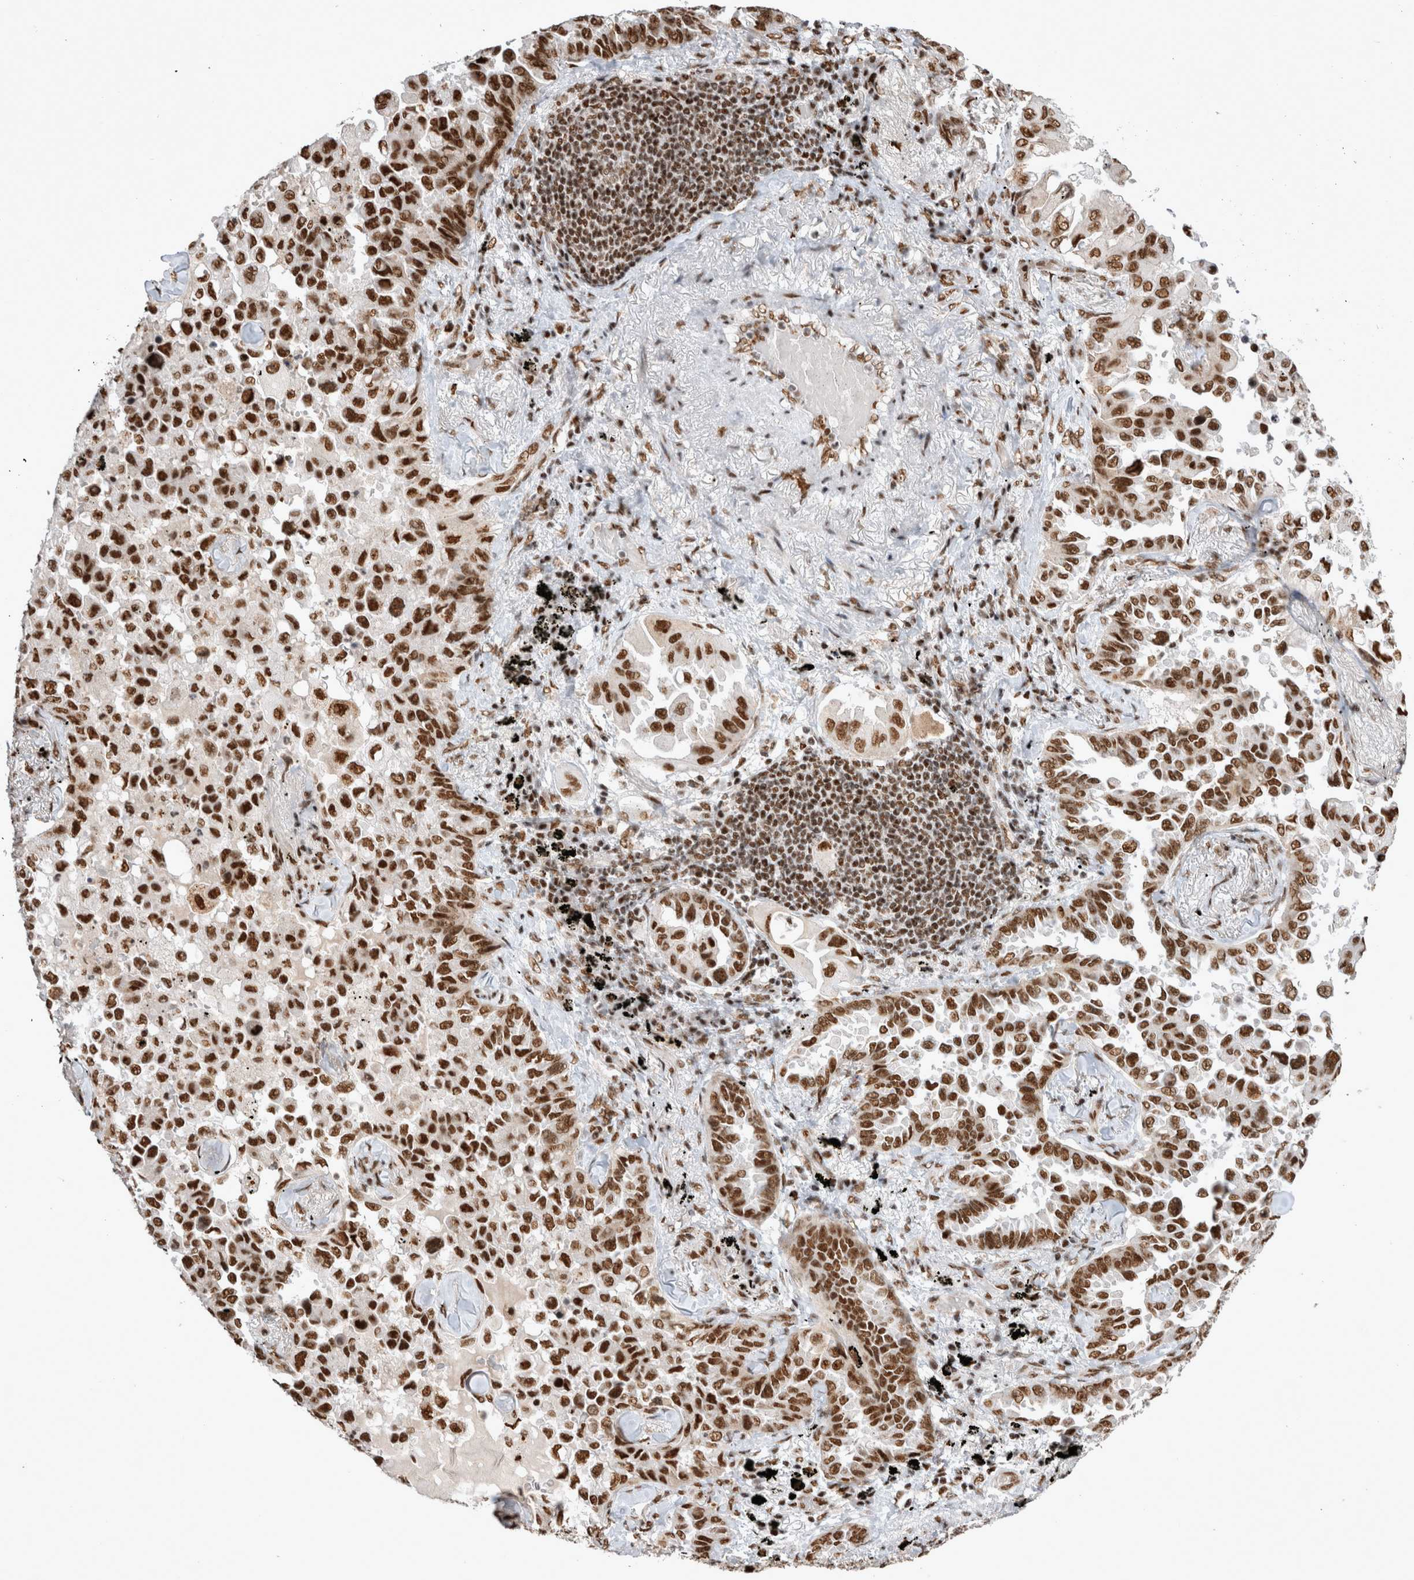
{"staining": {"intensity": "strong", "quantity": ">75%", "location": "nuclear"}, "tissue": "lung cancer", "cell_type": "Tumor cells", "image_type": "cancer", "snomed": [{"axis": "morphology", "description": "Adenocarcinoma, NOS"}, {"axis": "topography", "description": "Lung"}], "caption": "Human lung cancer (adenocarcinoma) stained with a protein marker displays strong staining in tumor cells.", "gene": "EYA2", "patient": {"sex": "female", "age": 67}}